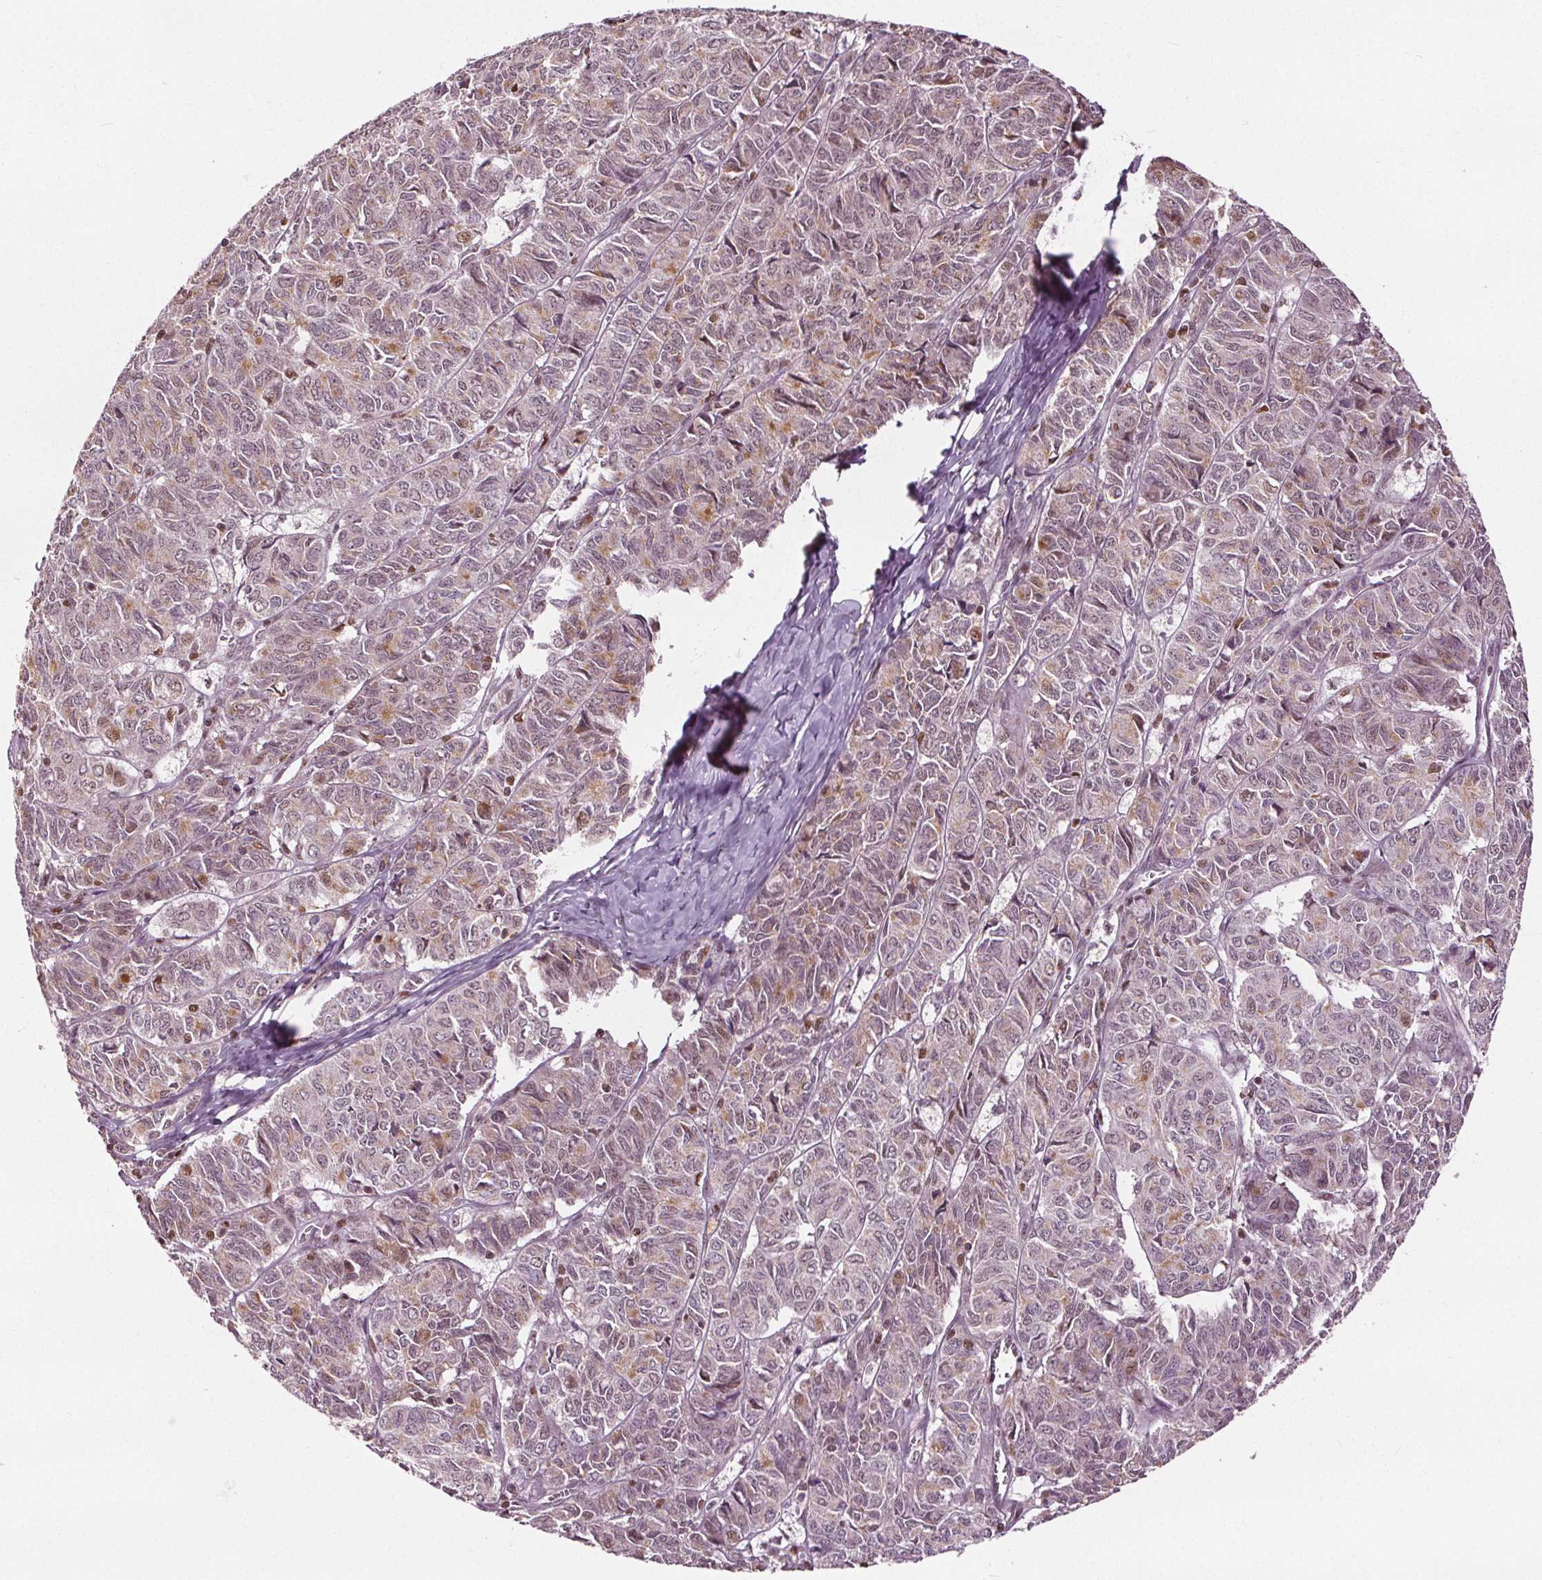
{"staining": {"intensity": "weak", "quantity": "25%-75%", "location": "cytoplasmic/membranous,nuclear"}, "tissue": "ovarian cancer", "cell_type": "Tumor cells", "image_type": "cancer", "snomed": [{"axis": "morphology", "description": "Carcinoma, endometroid"}, {"axis": "topography", "description": "Ovary"}], "caption": "Ovarian cancer stained with IHC reveals weak cytoplasmic/membranous and nuclear positivity in about 25%-75% of tumor cells.", "gene": "DDX11", "patient": {"sex": "female", "age": 80}}